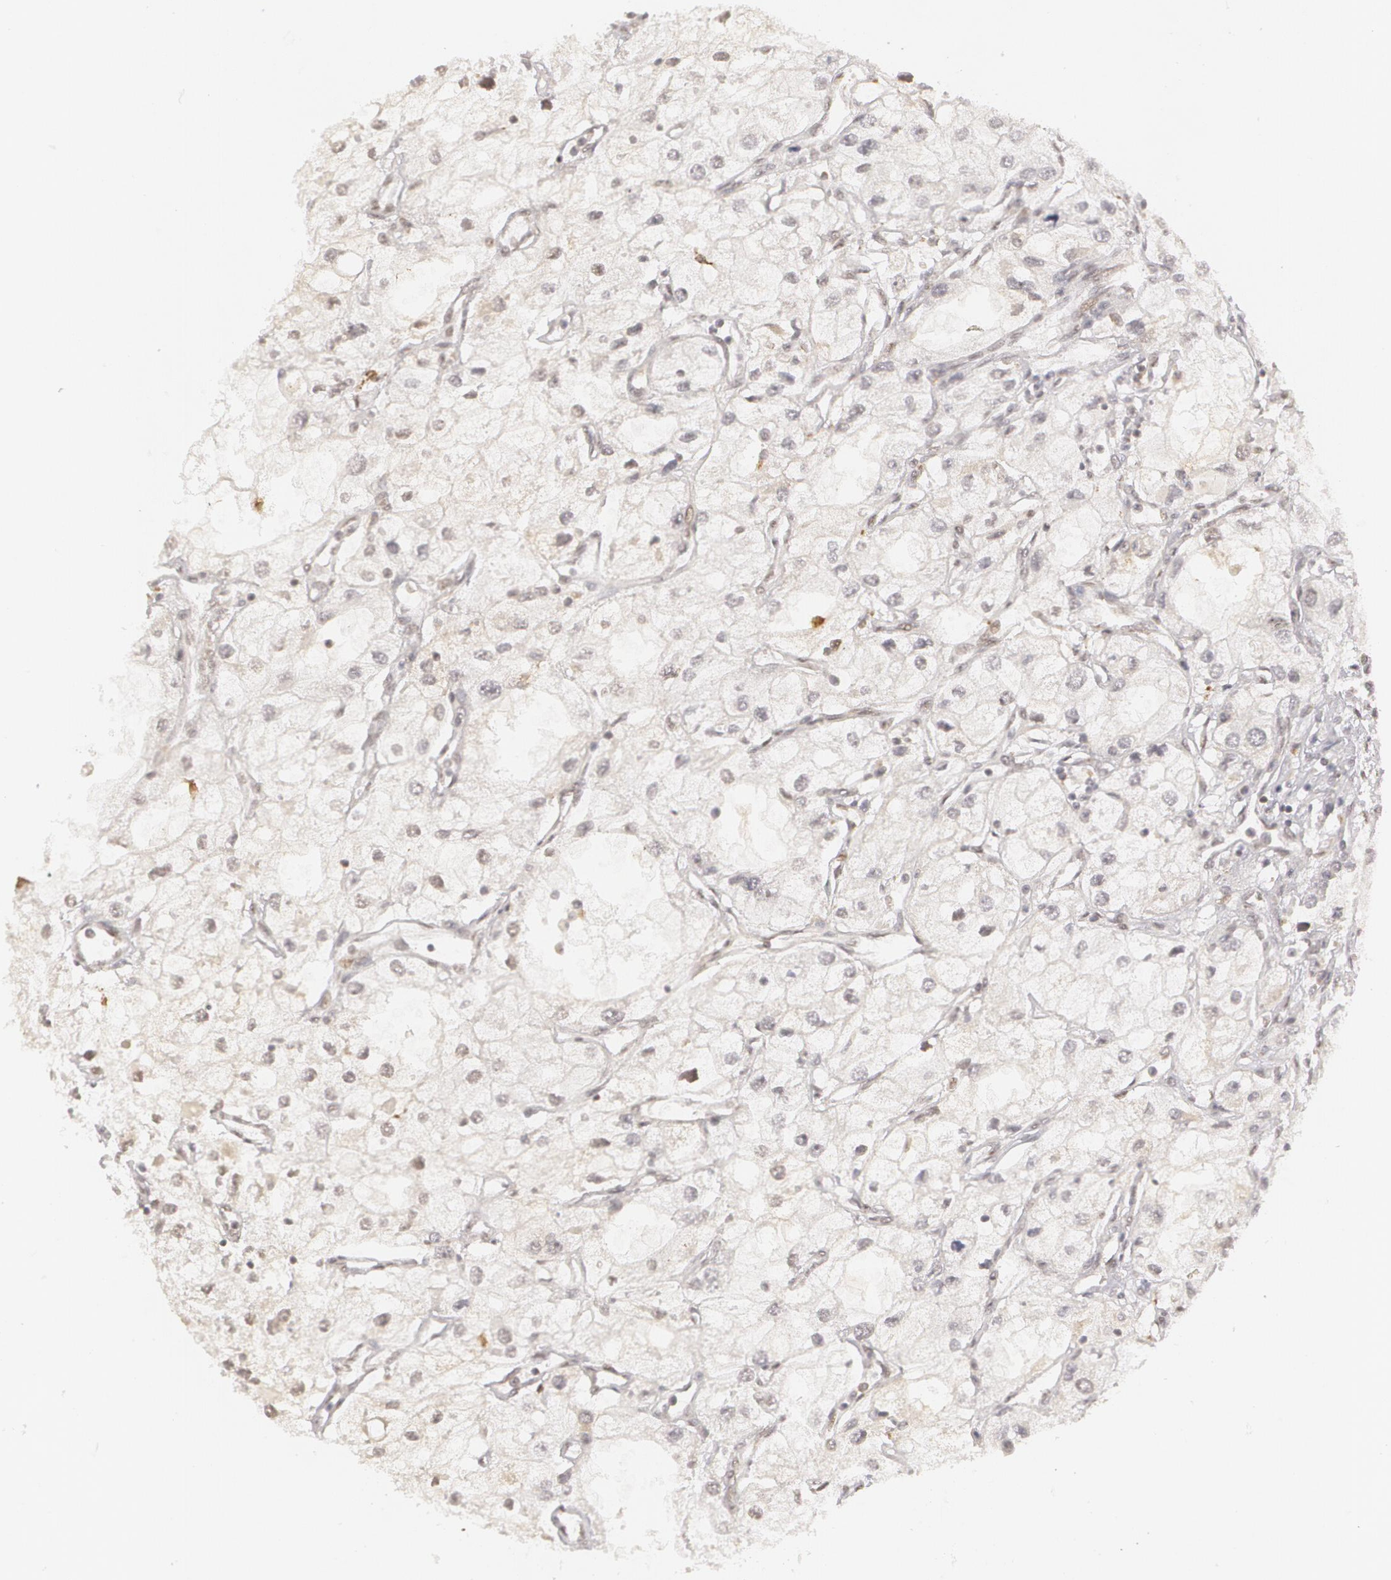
{"staining": {"intensity": "negative", "quantity": "none", "location": "none"}, "tissue": "renal cancer", "cell_type": "Tumor cells", "image_type": "cancer", "snomed": [{"axis": "morphology", "description": "Adenocarcinoma, NOS"}, {"axis": "topography", "description": "Kidney"}], "caption": "Immunohistochemistry micrograph of renal adenocarcinoma stained for a protein (brown), which exhibits no staining in tumor cells.", "gene": "RRP7A", "patient": {"sex": "male", "age": 57}}